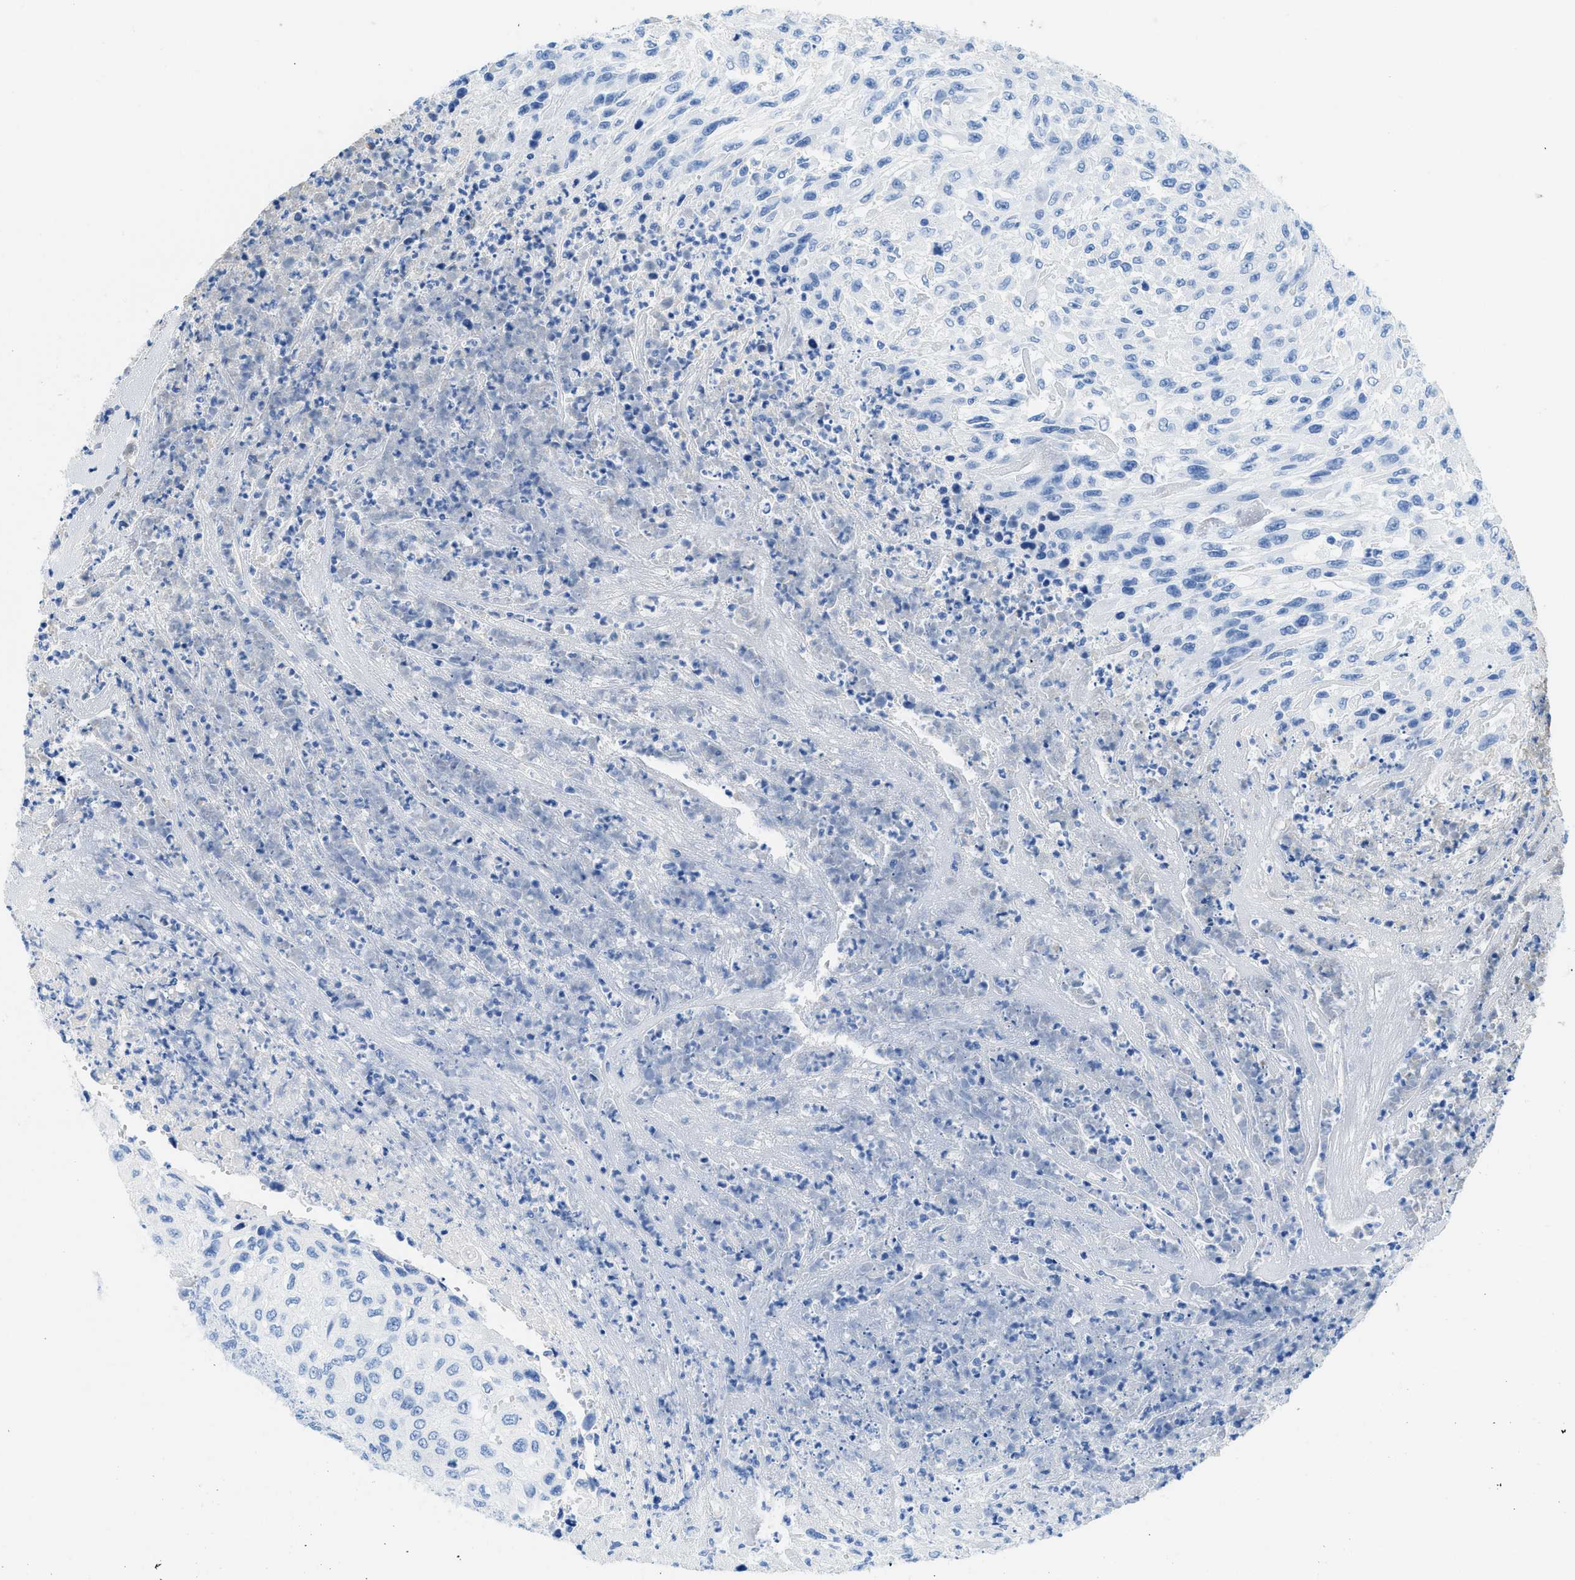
{"staining": {"intensity": "negative", "quantity": "none", "location": "none"}, "tissue": "urothelial cancer", "cell_type": "Tumor cells", "image_type": "cancer", "snomed": [{"axis": "morphology", "description": "Urothelial carcinoma, High grade"}, {"axis": "topography", "description": "Urinary bladder"}], "caption": "Immunohistochemistry of human urothelial cancer shows no staining in tumor cells.", "gene": "COL3A1", "patient": {"sex": "male", "age": 66}}